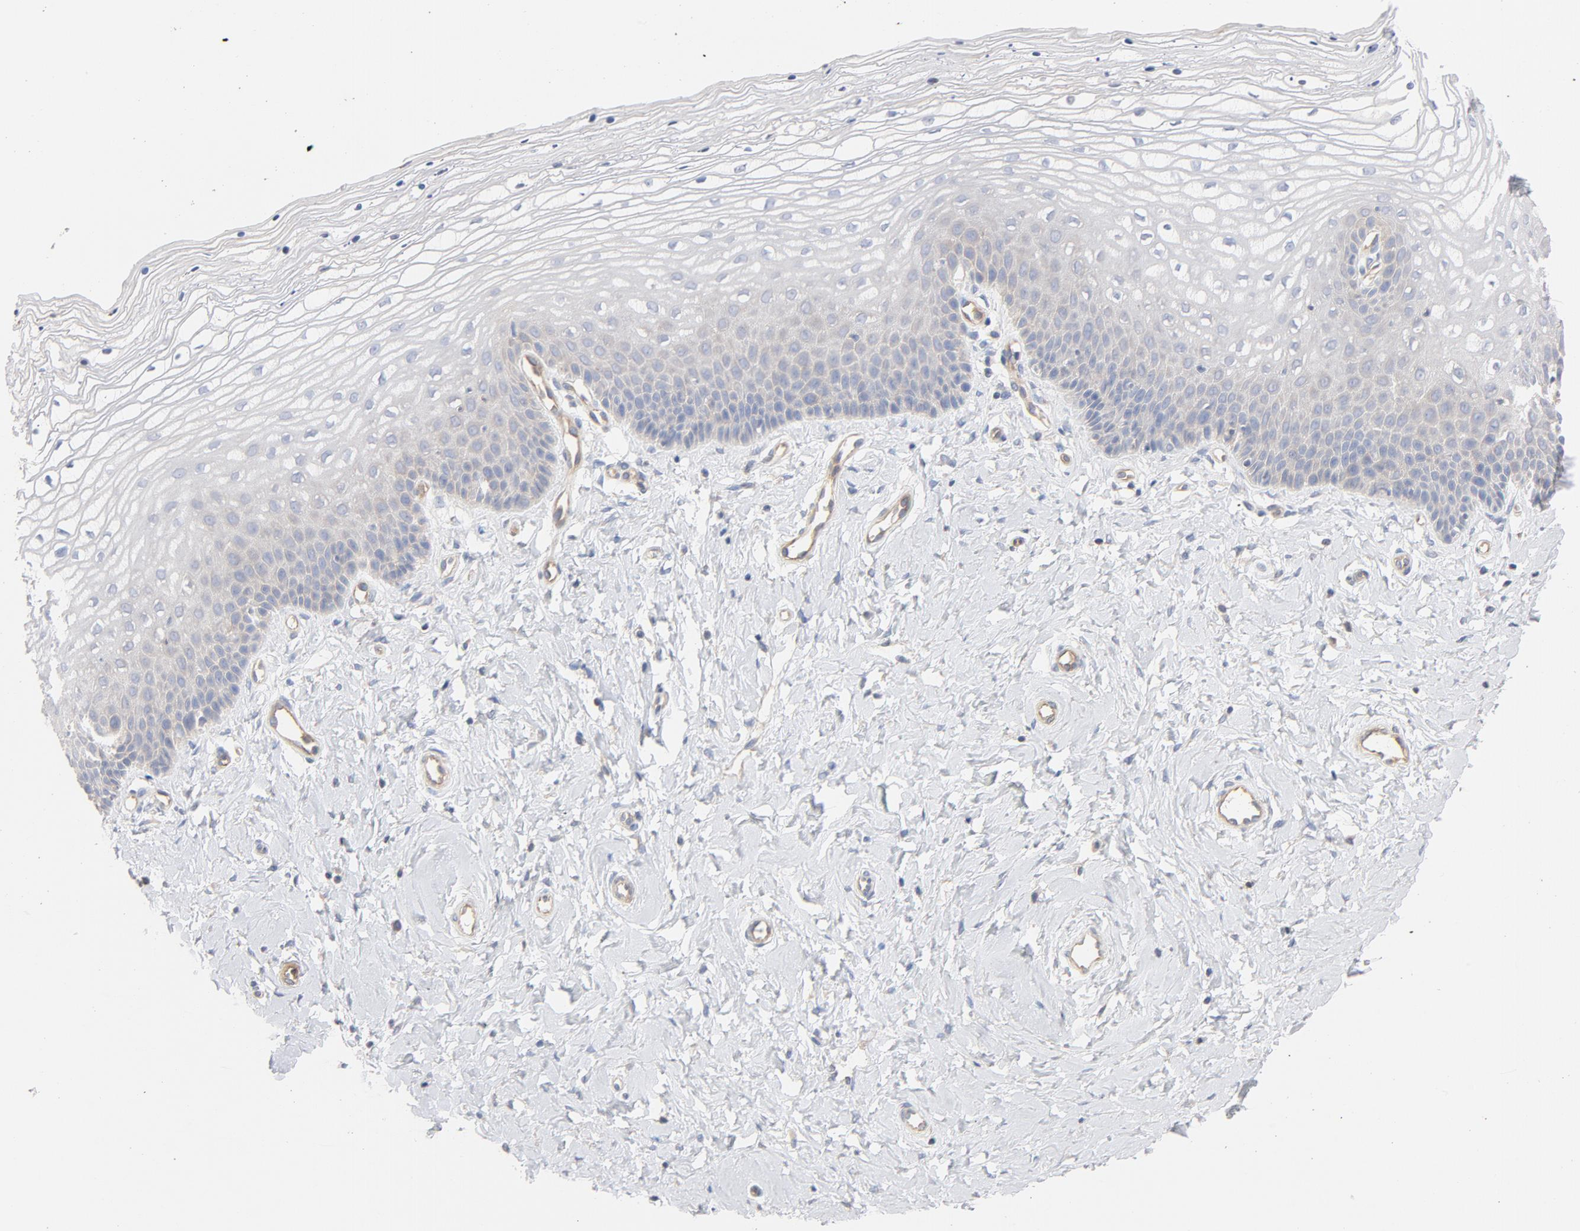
{"staining": {"intensity": "weak", "quantity": "<25%", "location": "cytoplasmic/membranous"}, "tissue": "vagina", "cell_type": "Squamous epithelial cells", "image_type": "normal", "snomed": [{"axis": "morphology", "description": "Normal tissue, NOS"}, {"axis": "topography", "description": "Vagina"}], "caption": "The histopathology image demonstrates no significant positivity in squamous epithelial cells of vagina.", "gene": "STRN3", "patient": {"sex": "female", "age": 68}}